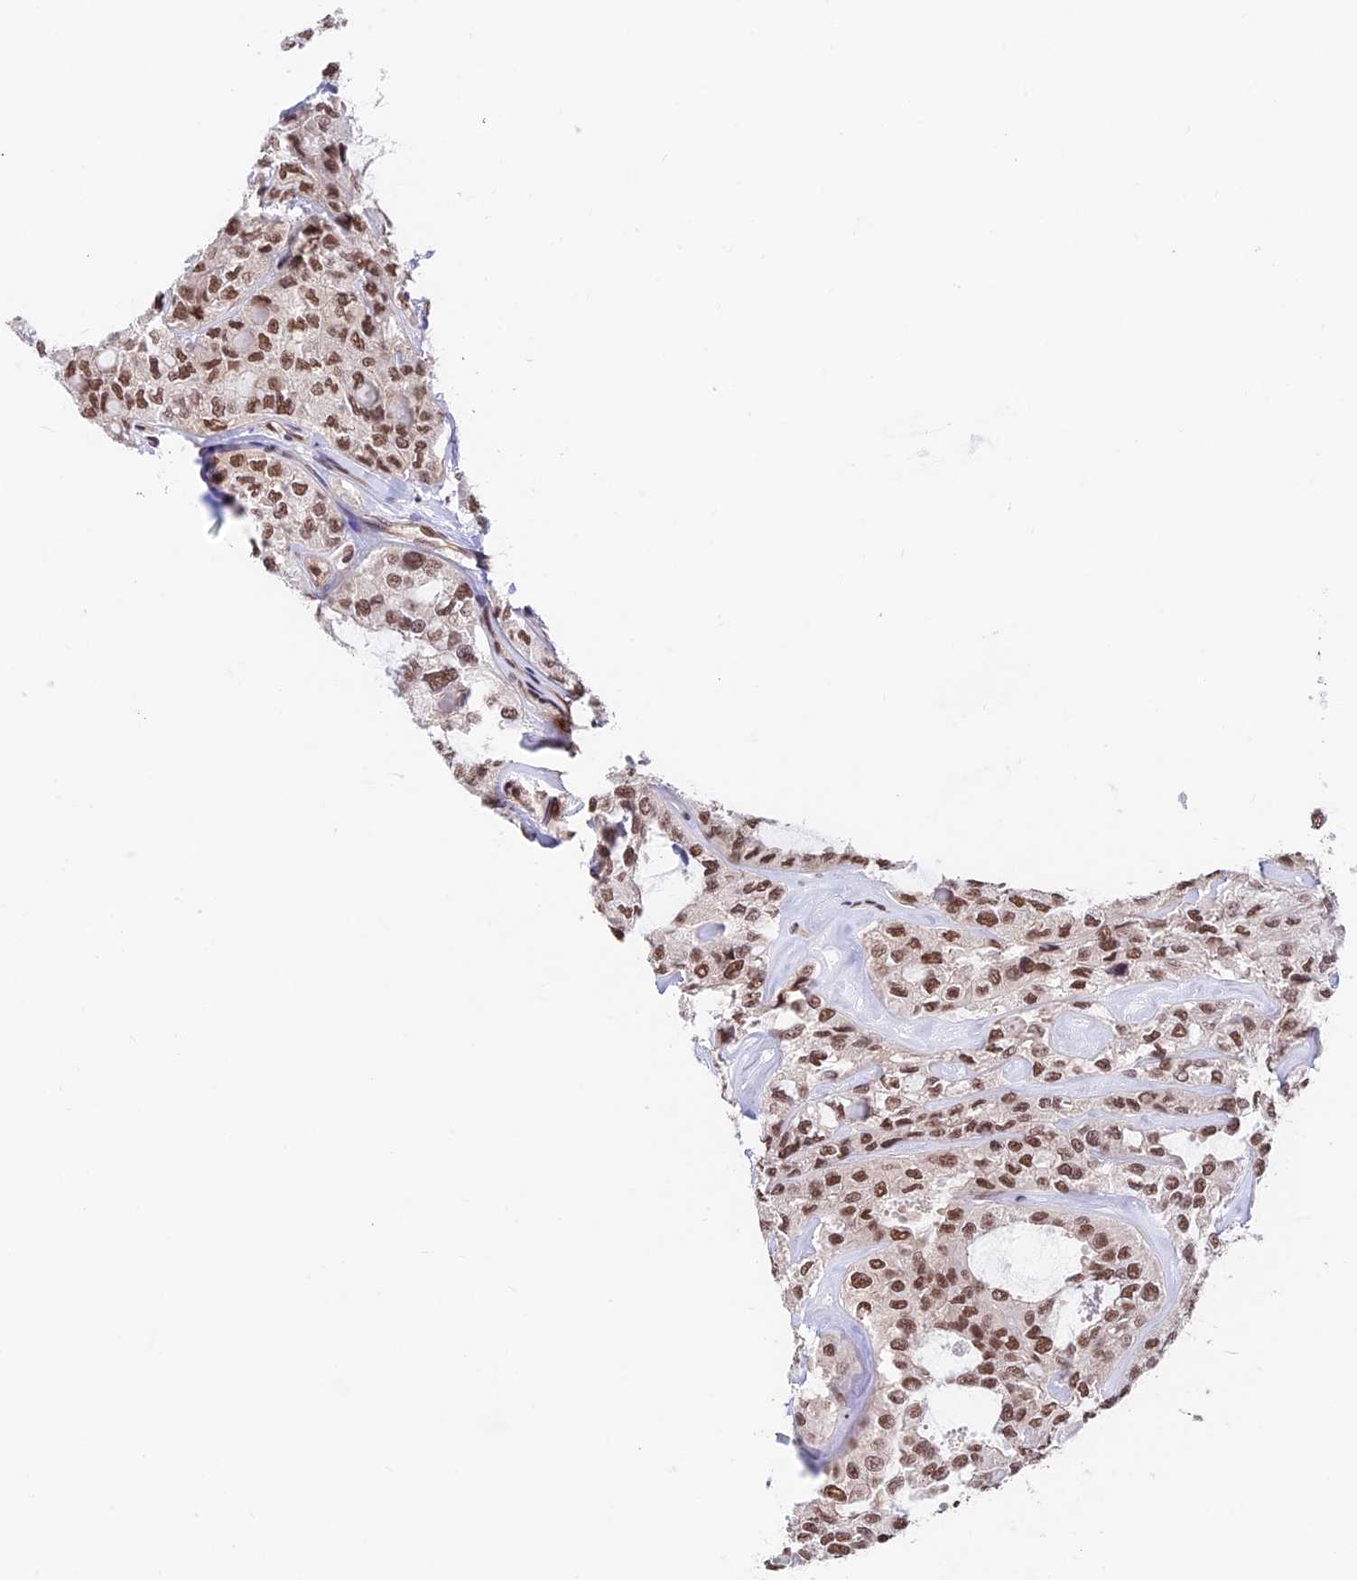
{"staining": {"intensity": "moderate", "quantity": ">75%", "location": "nuclear"}, "tissue": "thyroid cancer", "cell_type": "Tumor cells", "image_type": "cancer", "snomed": [{"axis": "morphology", "description": "Follicular adenoma carcinoma, NOS"}, {"axis": "topography", "description": "Thyroid gland"}], "caption": "An image of thyroid cancer stained for a protein displays moderate nuclear brown staining in tumor cells.", "gene": "RBM42", "patient": {"sex": "male", "age": 75}}